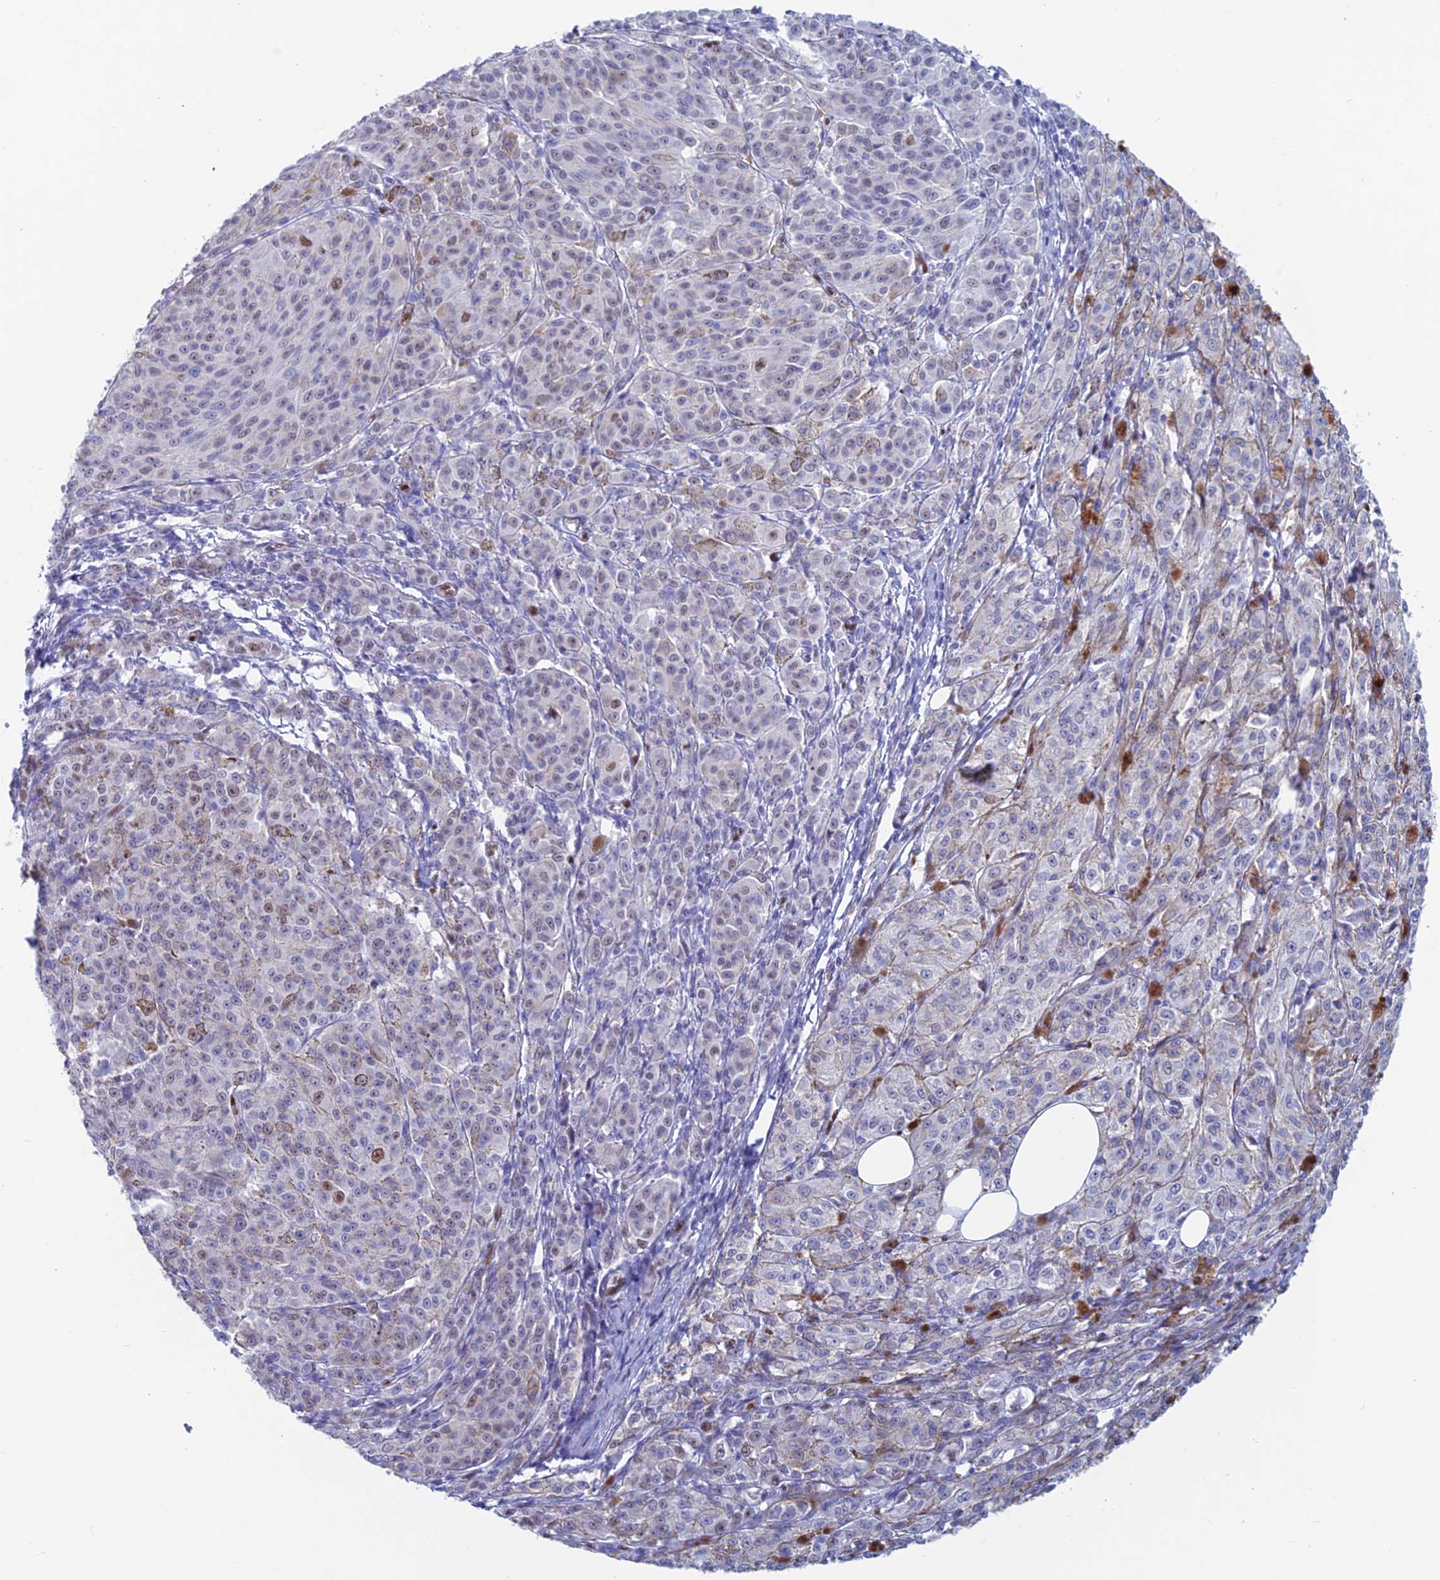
{"staining": {"intensity": "weak", "quantity": "<25%", "location": "nuclear"}, "tissue": "melanoma", "cell_type": "Tumor cells", "image_type": "cancer", "snomed": [{"axis": "morphology", "description": "Malignant melanoma, NOS"}, {"axis": "topography", "description": "Skin"}], "caption": "This is a micrograph of IHC staining of malignant melanoma, which shows no staining in tumor cells.", "gene": "NOL4L", "patient": {"sex": "female", "age": 52}}